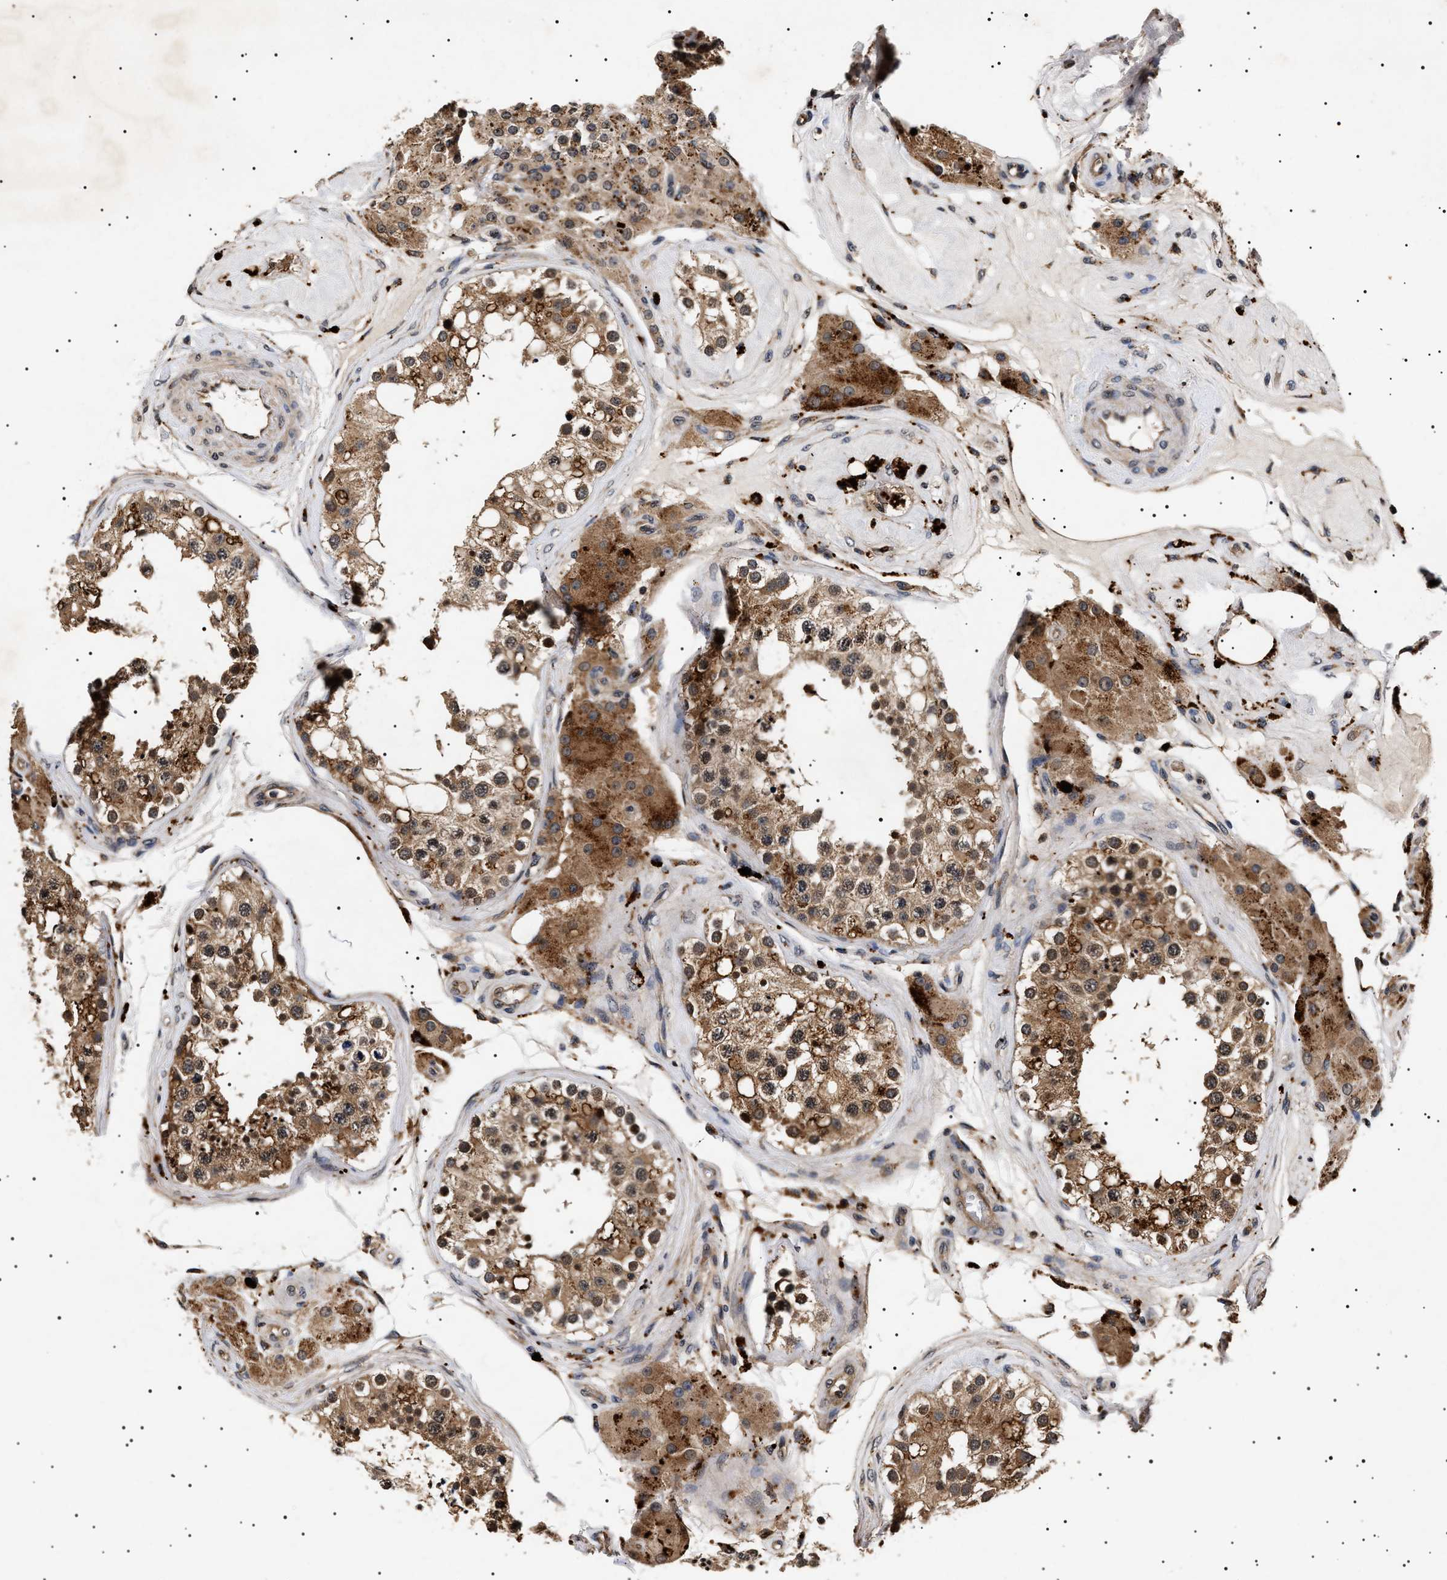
{"staining": {"intensity": "moderate", "quantity": ">75%", "location": "cytoplasmic/membranous,nuclear"}, "tissue": "testis", "cell_type": "Cells in seminiferous ducts", "image_type": "normal", "snomed": [{"axis": "morphology", "description": "Normal tissue, NOS"}, {"axis": "topography", "description": "Testis"}], "caption": "Immunohistochemistry (IHC) staining of normal testis, which reveals medium levels of moderate cytoplasmic/membranous,nuclear staining in approximately >75% of cells in seminiferous ducts indicating moderate cytoplasmic/membranous,nuclear protein staining. The staining was performed using DAB (brown) for protein detection and nuclei were counterstained in hematoxylin (blue).", "gene": "KIF21A", "patient": {"sex": "male", "age": 68}}